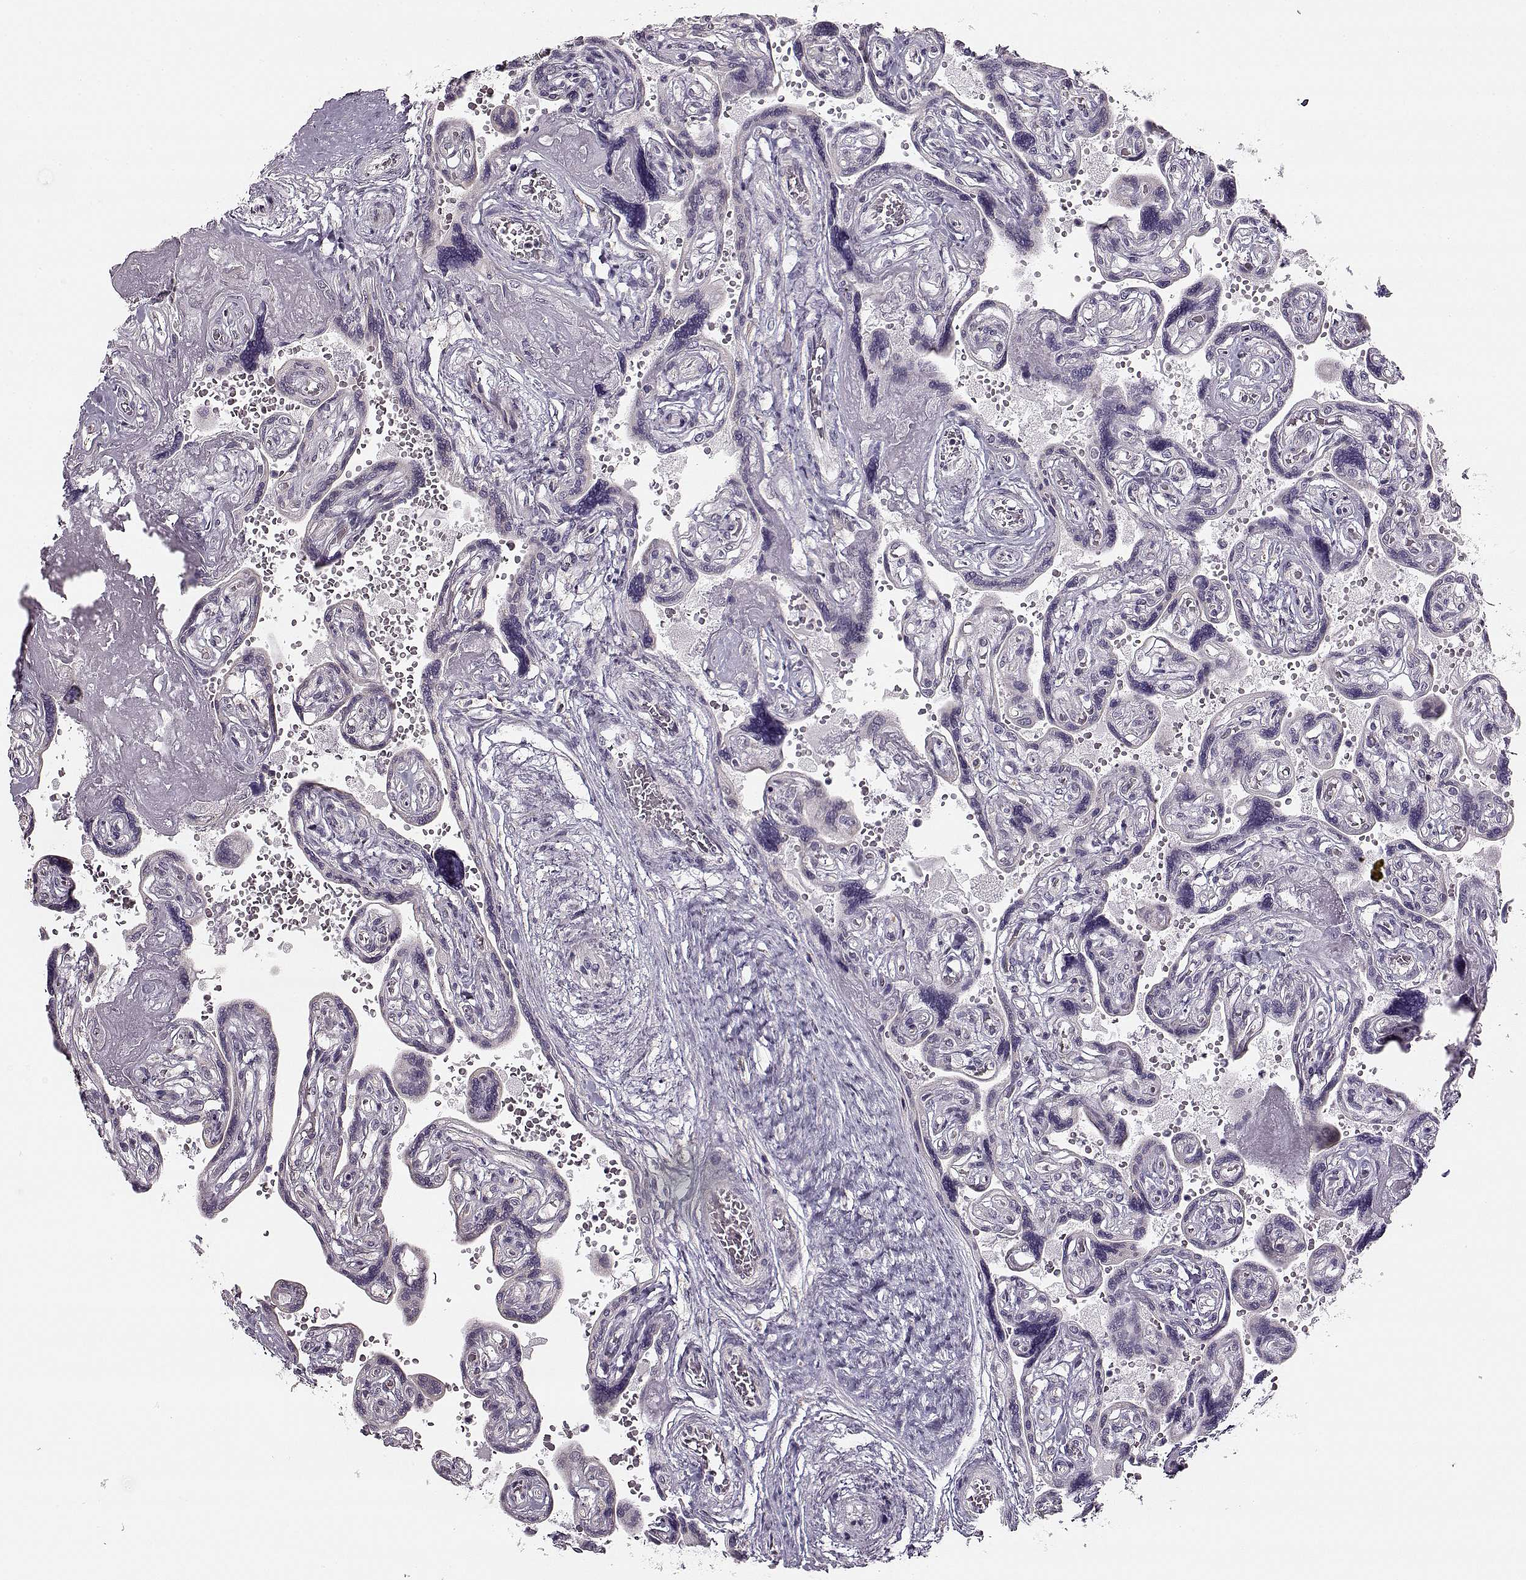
{"staining": {"intensity": "negative", "quantity": "none", "location": "none"}, "tissue": "placenta", "cell_type": "Decidual cells", "image_type": "normal", "snomed": [{"axis": "morphology", "description": "Normal tissue, NOS"}, {"axis": "topography", "description": "Placenta"}], "caption": "This is a micrograph of immunohistochemistry (IHC) staining of normal placenta, which shows no expression in decidual cells. (DAB (3,3'-diaminobenzidine) IHC visualized using brightfield microscopy, high magnification).", "gene": "MAP6D1", "patient": {"sex": "female", "age": 32}}